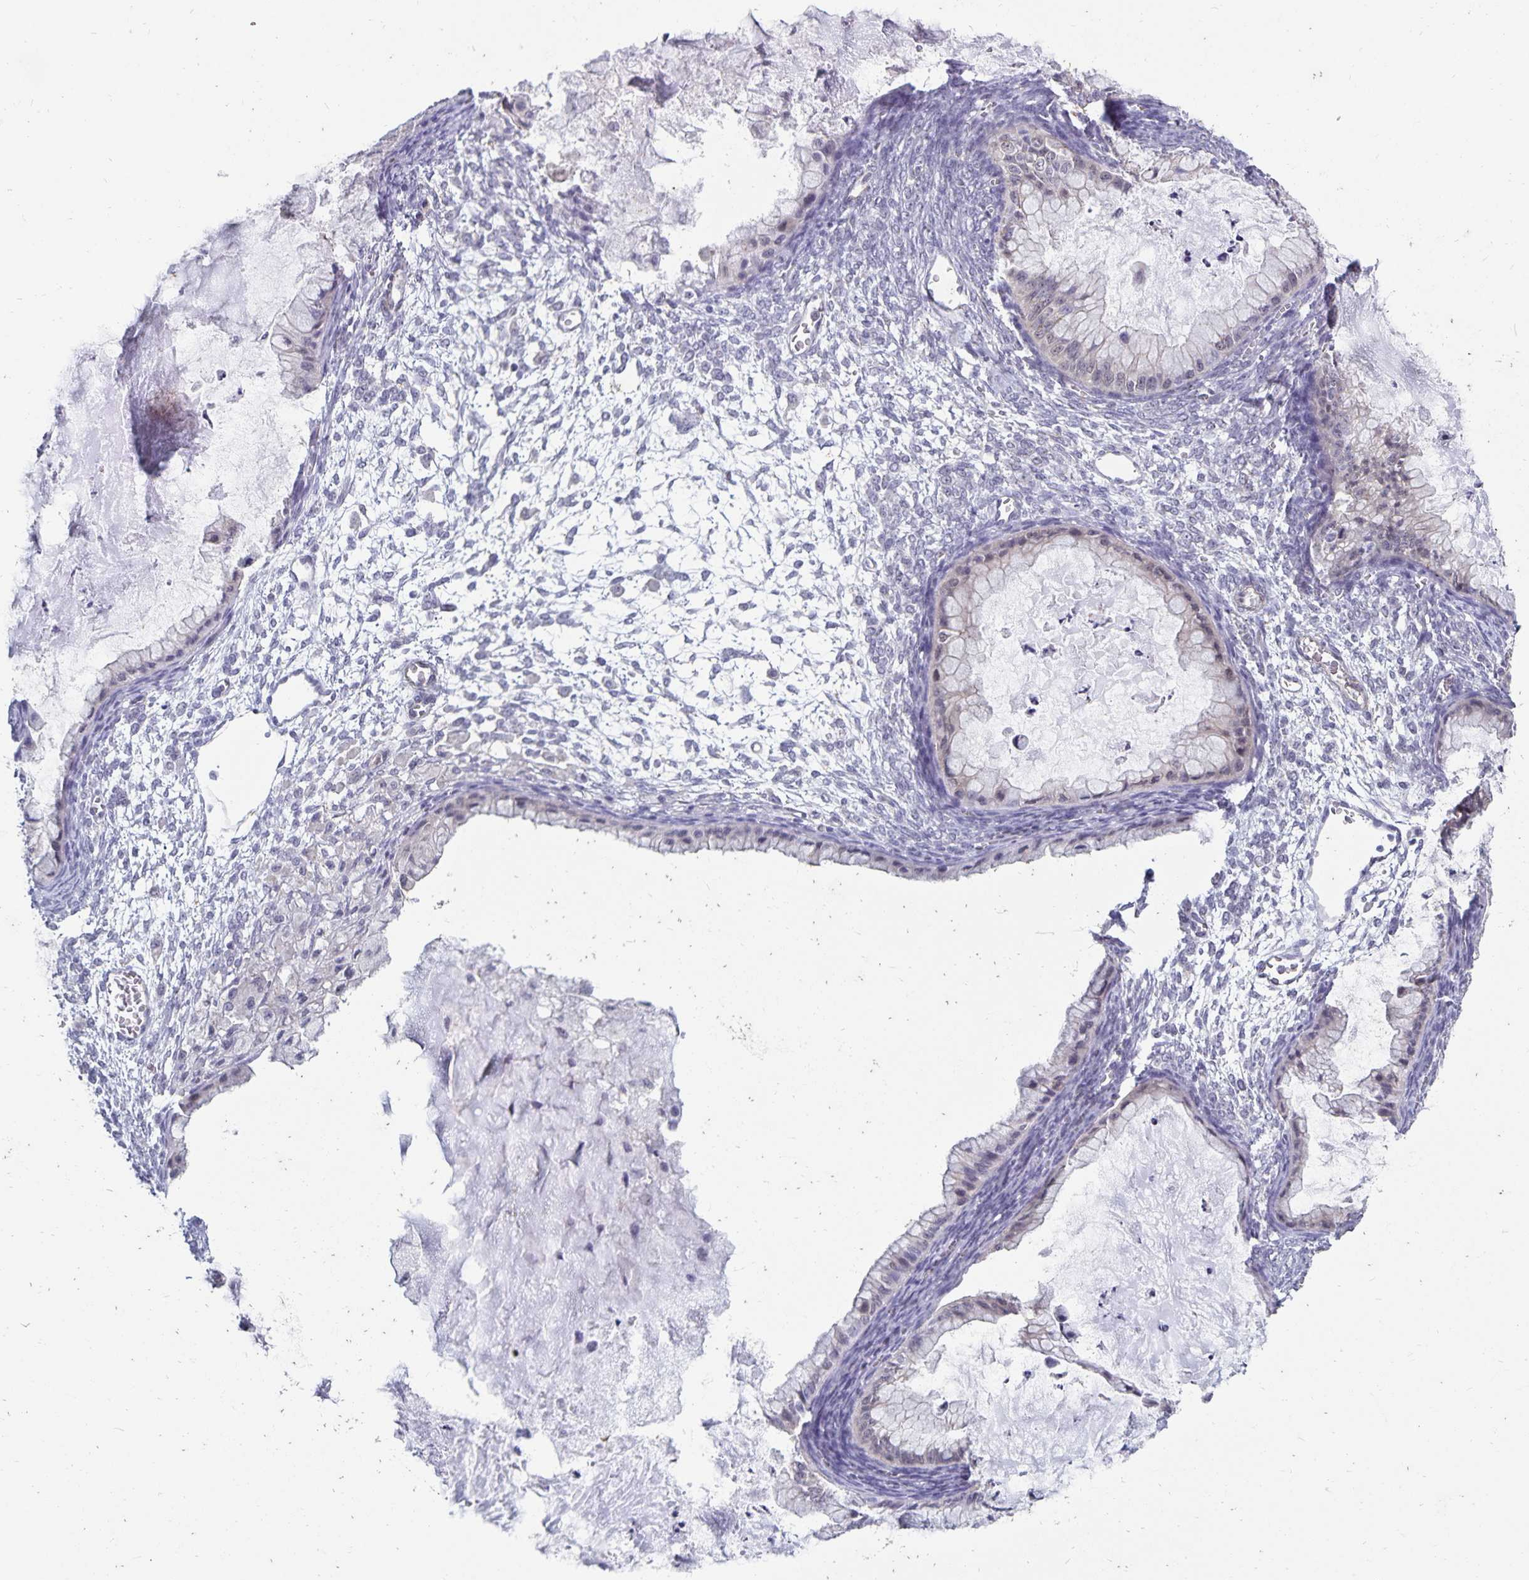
{"staining": {"intensity": "negative", "quantity": "none", "location": "none"}, "tissue": "ovarian cancer", "cell_type": "Tumor cells", "image_type": "cancer", "snomed": [{"axis": "morphology", "description": "Cystadenocarcinoma, mucinous, NOS"}, {"axis": "topography", "description": "Ovary"}], "caption": "There is no significant staining in tumor cells of ovarian mucinous cystadenocarcinoma.", "gene": "CDKN2B", "patient": {"sex": "female", "age": 72}}